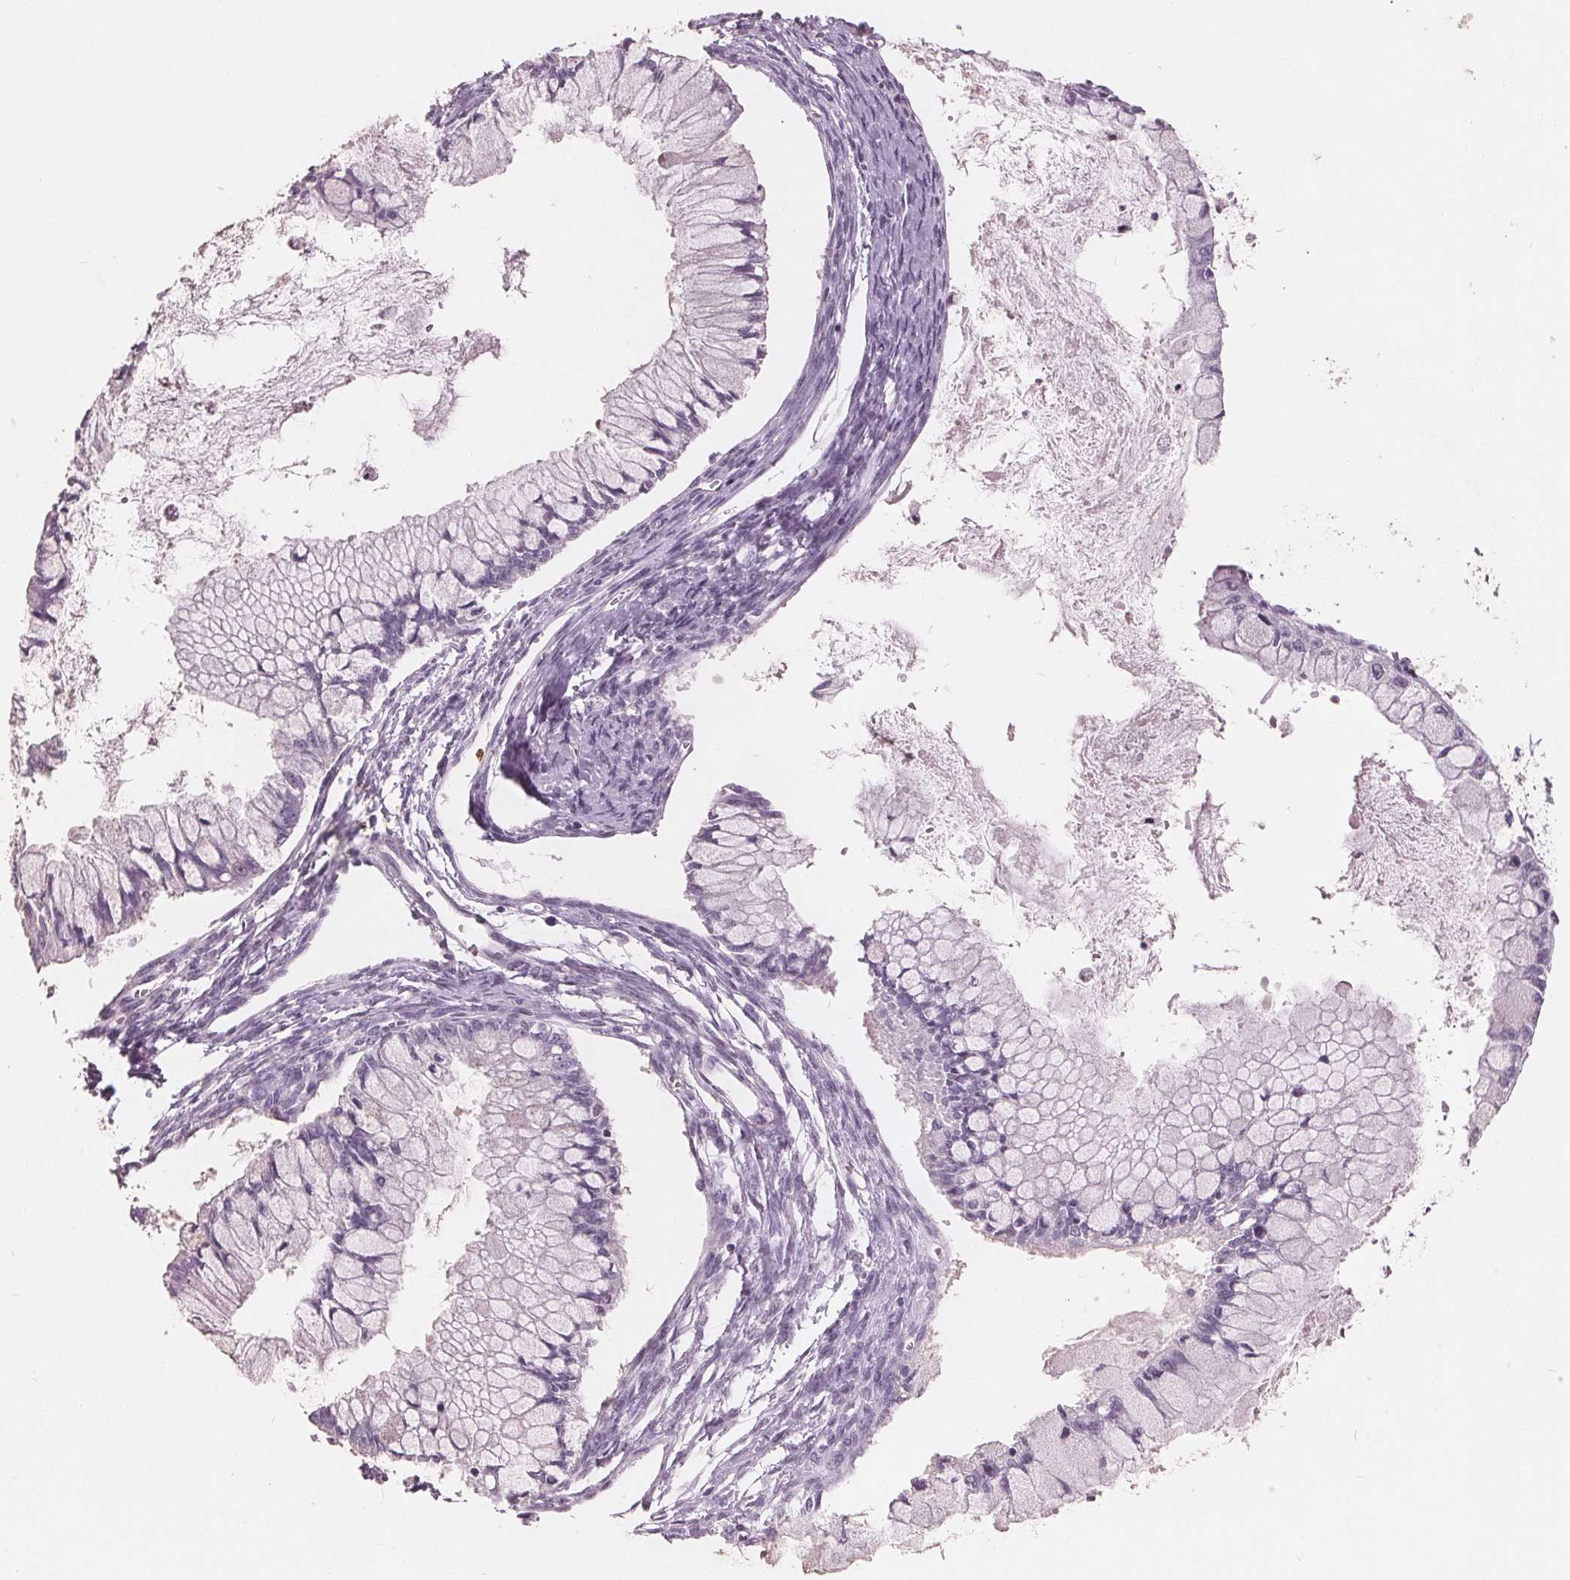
{"staining": {"intensity": "negative", "quantity": "none", "location": "none"}, "tissue": "ovarian cancer", "cell_type": "Tumor cells", "image_type": "cancer", "snomed": [{"axis": "morphology", "description": "Cystadenocarcinoma, mucinous, NOS"}, {"axis": "topography", "description": "Ovary"}], "caption": "Tumor cells show no significant staining in ovarian cancer (mucinous cystadenocarcinoma).", "gene": "PTPN14", "patient": {"sex": "female", "age": 34}}